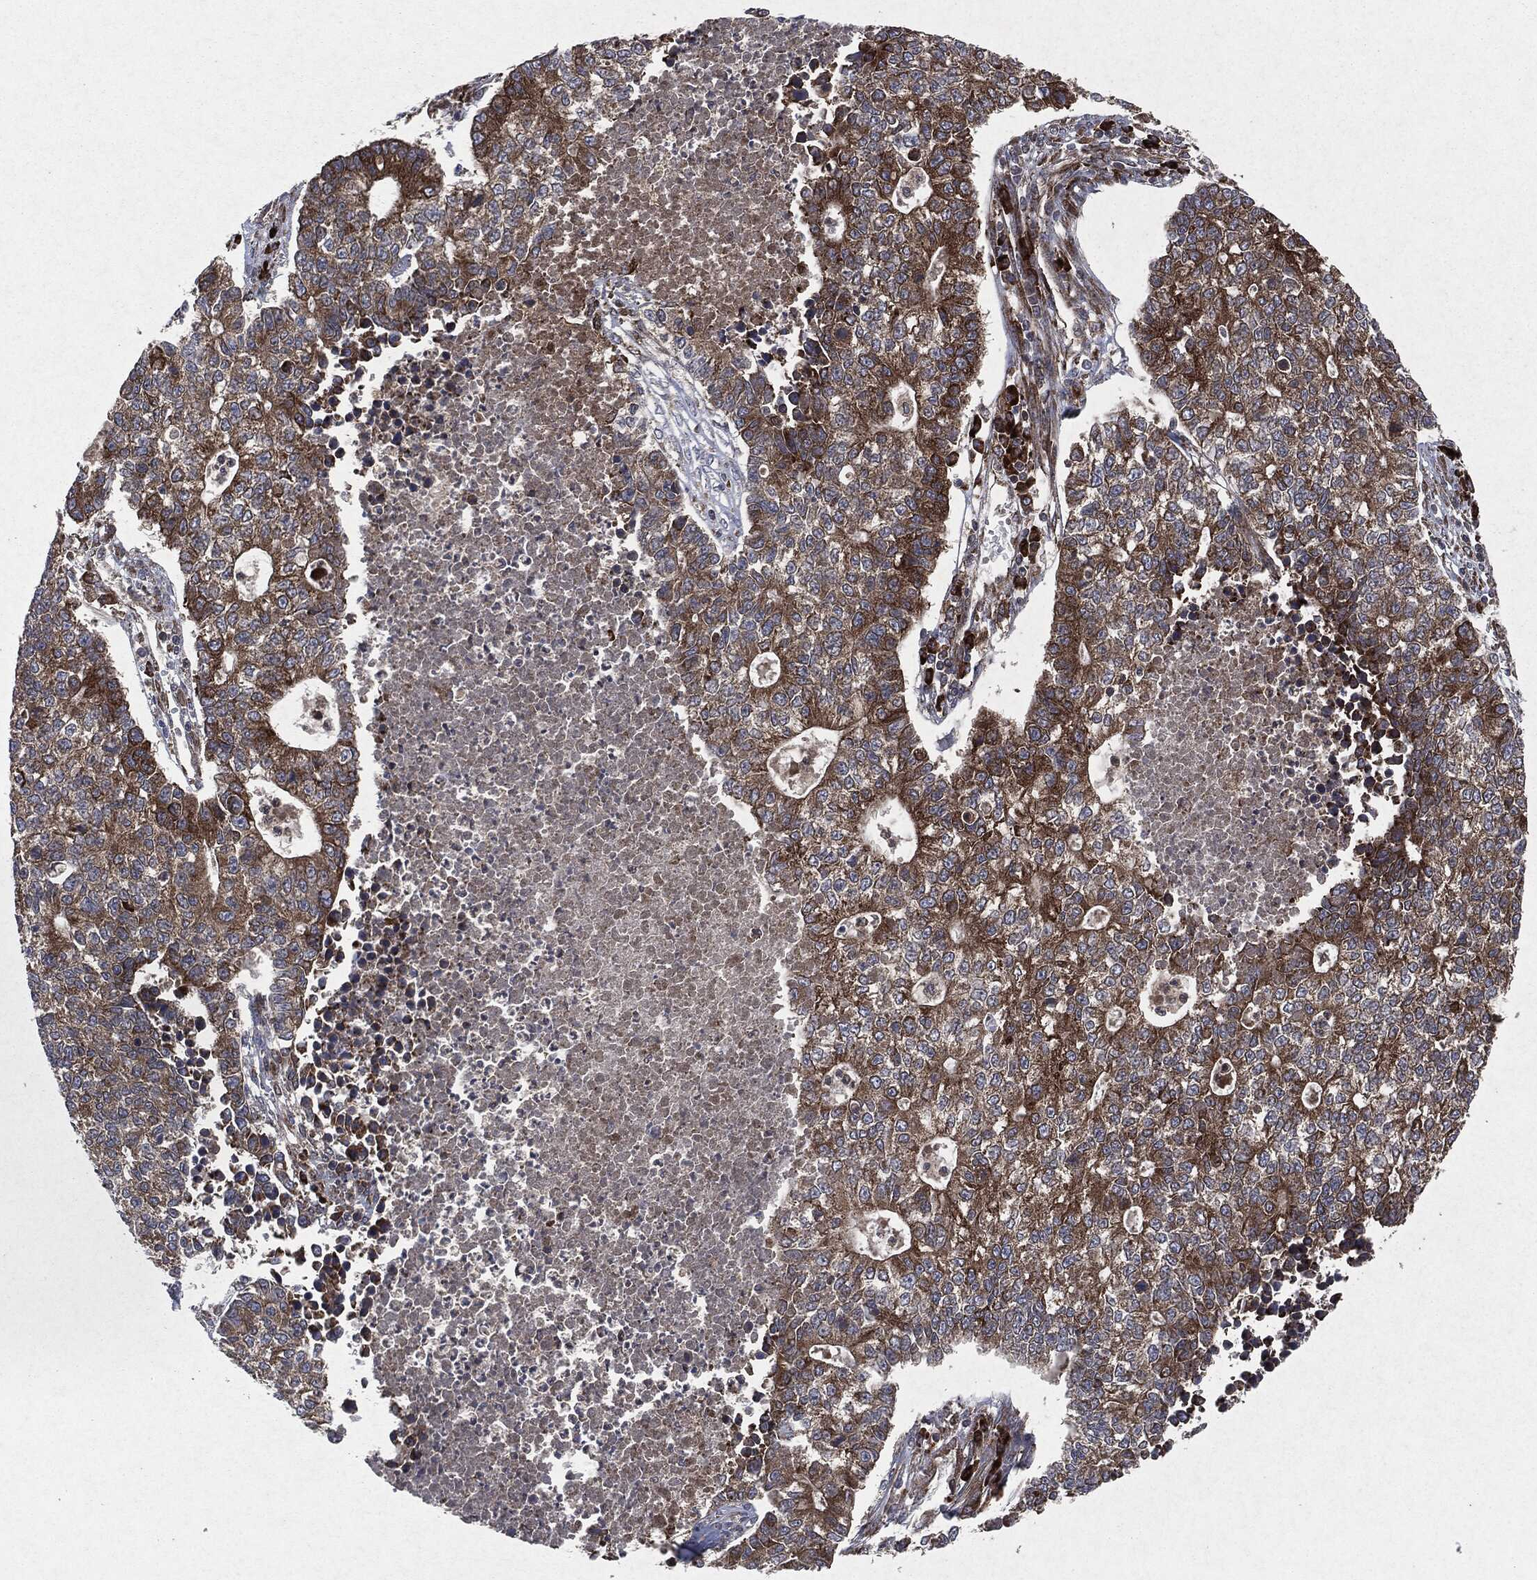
{"staining": {"intensity": "moderate", "quantity": "25%-75%", "location": "cytoplasmic/membranous"}, "tissue": "lung cancer", "cell_type": "Tumor cells", "image_type": "cancer", "snomed": [{"axis": "morphology", "description": "Adenocarcinoma, NOS"}, {"axis": "topography", "description": "Lung"}], "caption": "Immunohistochemistry (IHC) histopathology image of neoplastic tissue: lung cancer (adenocarcinoma) stained using IHC demonstrates medium levels of moderate protein expression localized specifically in the cytoplasmic/membranous of tumor cells, appearing as a cytoplasmic/membranous brown color.", "gene": "RAF1", "patient": {"sex": "male", "age": 57}}